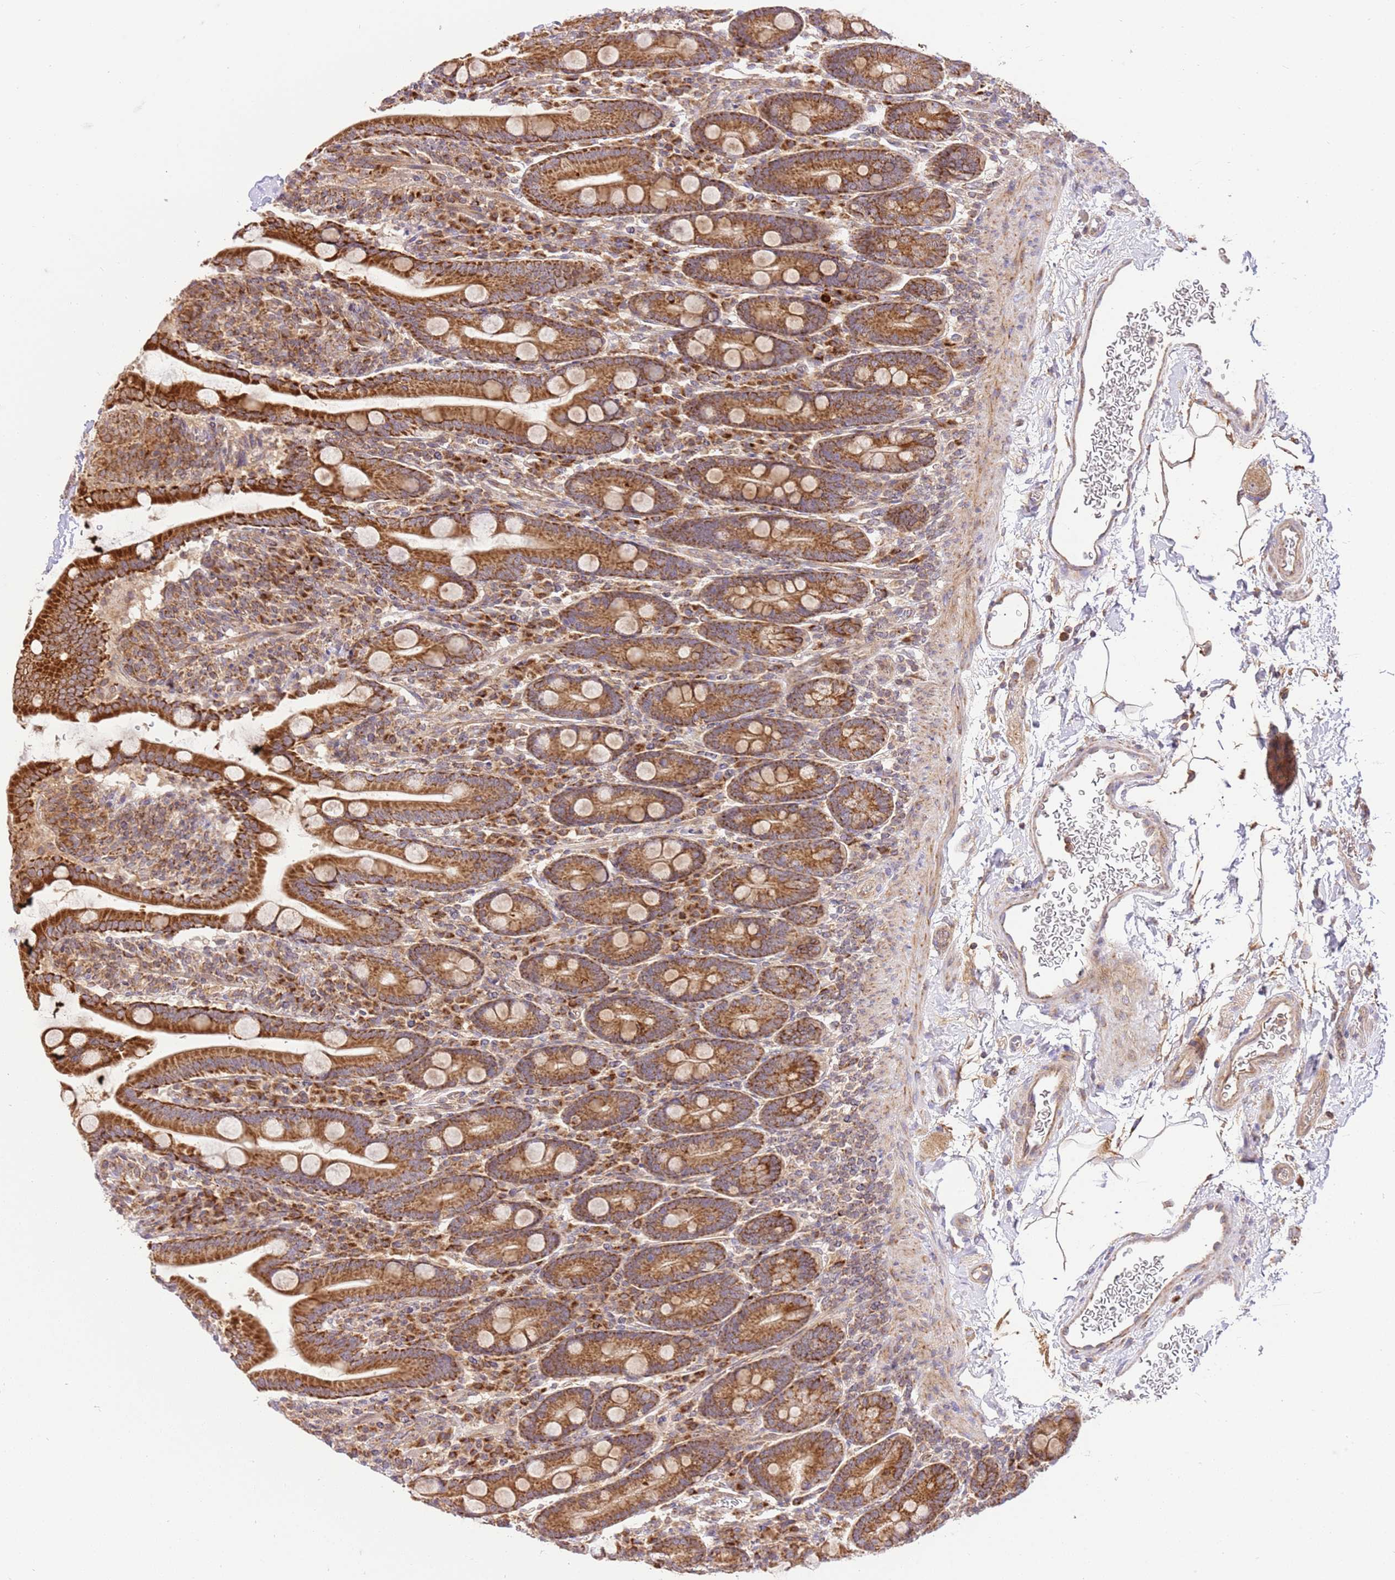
{"staining": {"intensity": "strong", "quantity": ">75%", "location": "cytoplasmic/membranous"}, "tissue": "duodenum", "cell_type": "Glandular cells", "image_type": "normal", "snomed": [{"axis": "morphology", "description": "Normal tissue, NOS"}, {"axis": "topography", "description": "Duodenum"}], "caption": "This image exhibits normal duodenum stained with immunohistochemistry (IHC) to label a protein in brown. The cytoplasmic/membranous of glandular cells show strong positivity for the protein. Nuclei are counter-stained blue.", "gene": "SPATA2L", "patient": {"sex": "male", "age": 35}}